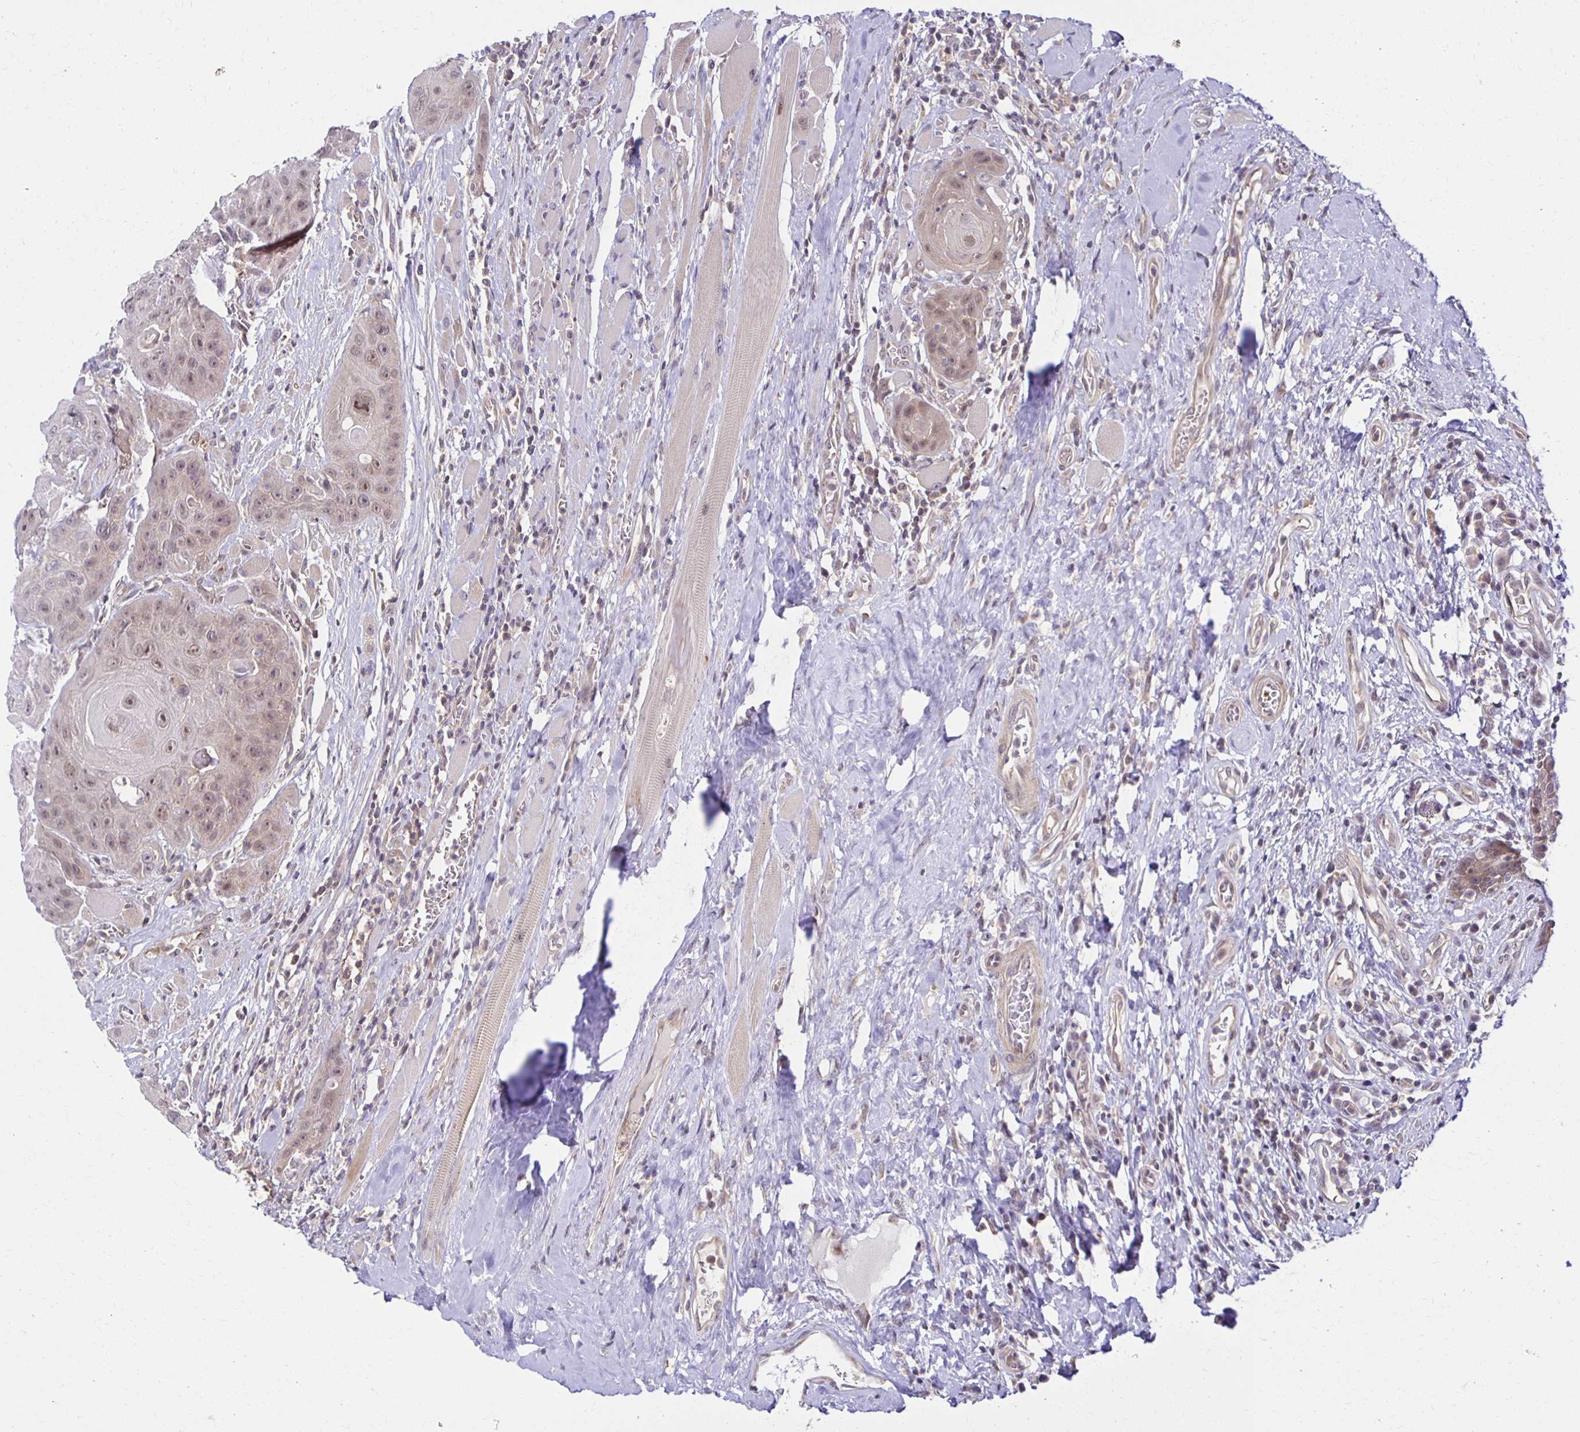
{"staining": {"intensity": "weak", "quantity": ">75%", "location": "nuclear"}, "tissue": "head and neck cancer", "cell_type": "Tumor cells", "image_type": "cancer", "snomed": [{"axis": "morphology", "description": "Squamous cell carcinoma, NOS"}, {"axis": "topography", "description": "Head-Neck"}], "caption": "This is an image of immunohistochemistry staining of squamous cell carcinoma (head and neck), which shows weak staining in the nuclear of tumor cells.", "gene": "MIEN1", "patient": {"sex": "female", "age": 59}}